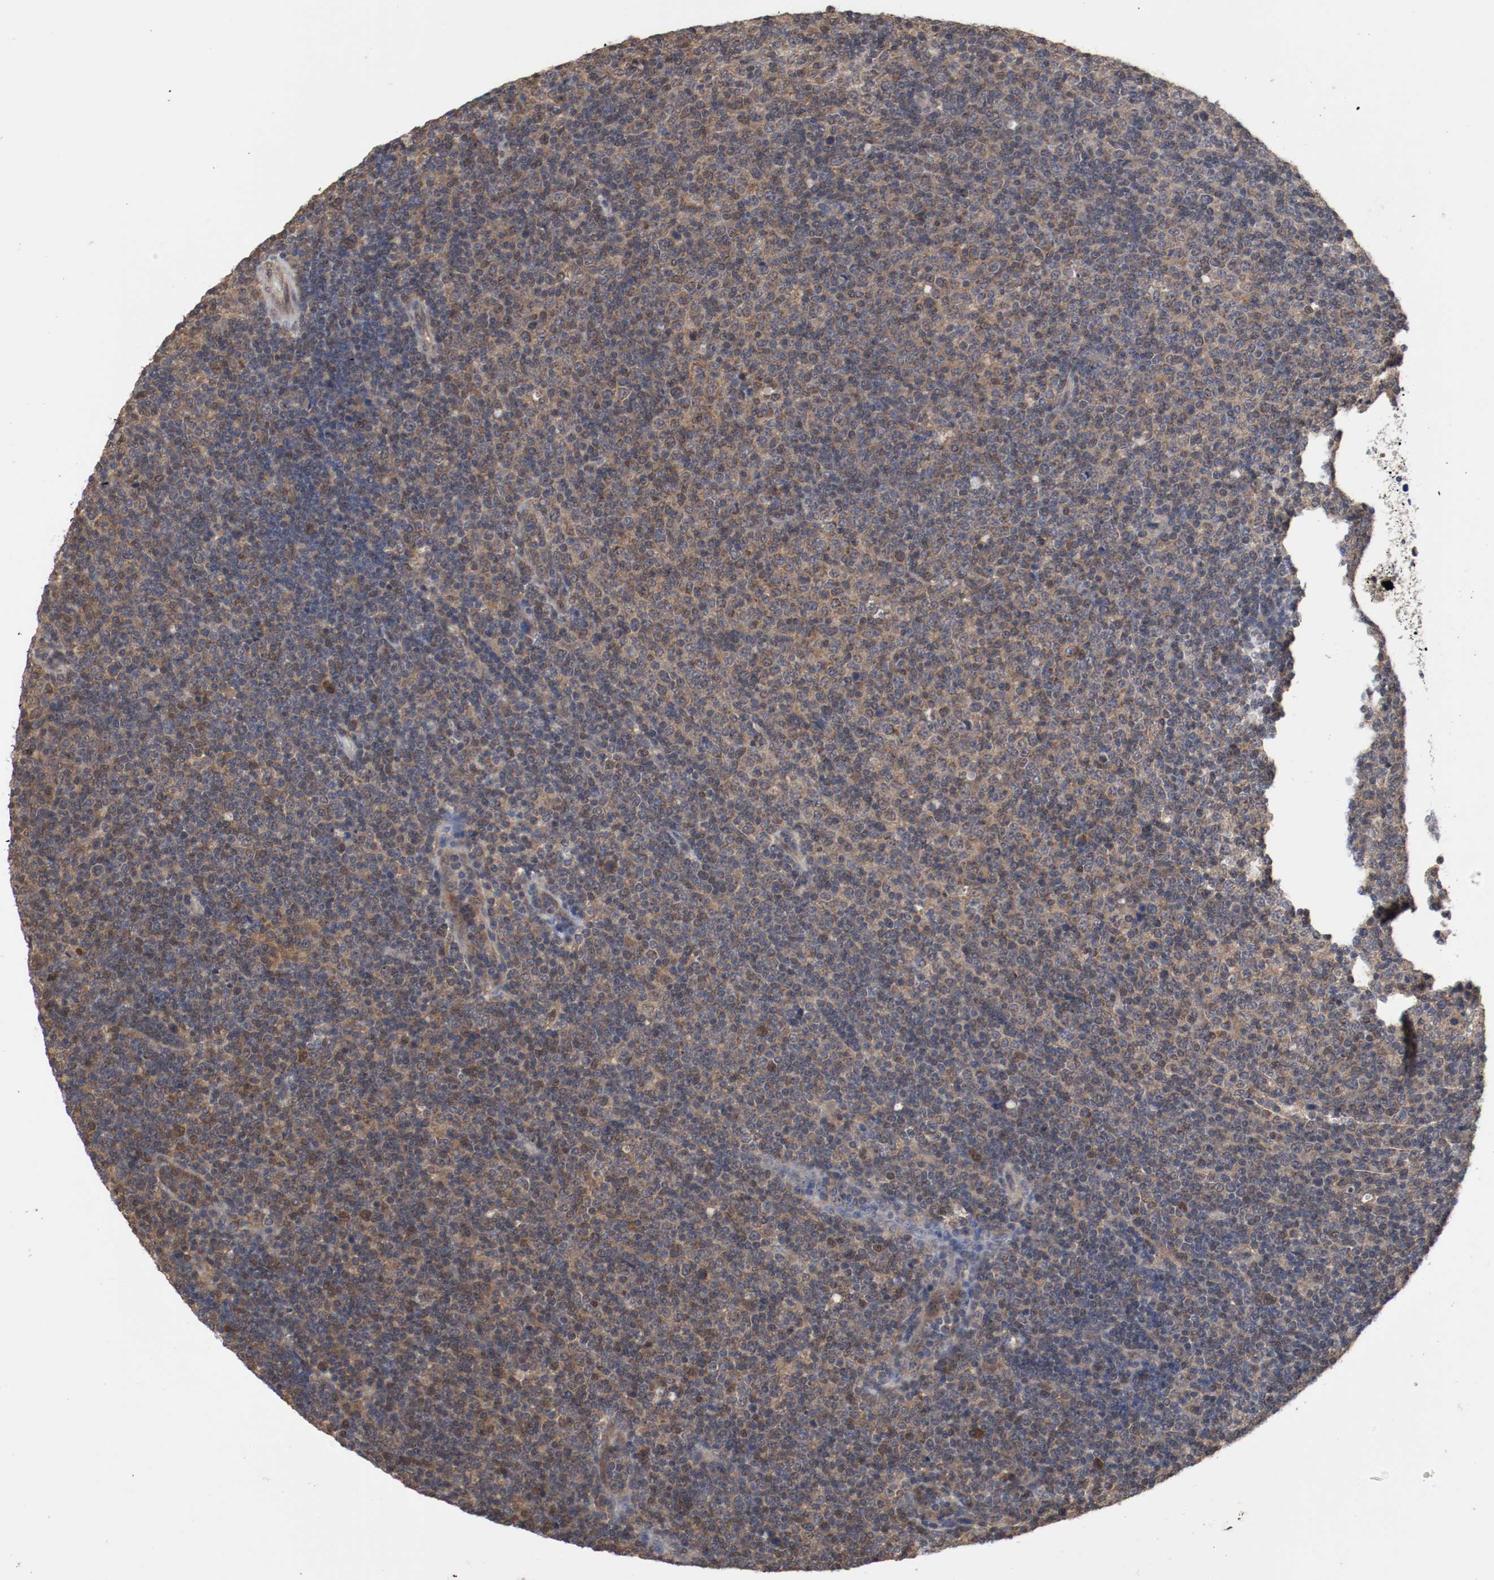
{"staining": {"intensity": "moderate", "quantity": ">75%", "location": "cytoplasmic/membranous,nuclear"}, "tissue": "lymphoma", "cell_type": "Tumor cells", "image_type": "cancer", "snomed": [{"axis": "morphology", "description": "Malignant lymphoma, non-Hodgkin's type, Low grade"}, {"axis": "topography", "description": "Lymph node"}], "caption": "Brown immunohistochemical staining in human malignant lymphoma, non-Hodgkin's type (low-grade) displays moderate cytoplasmic/membranous and nuclear expression in approximately >75% of tumor cells. The protein is stained brown, and the nuclei are stained in blue (DAB IHC with brightfield microscopy, high magnification).", "gene": "AFG3L2", "patient": {"sex": "male", "age": 70}}